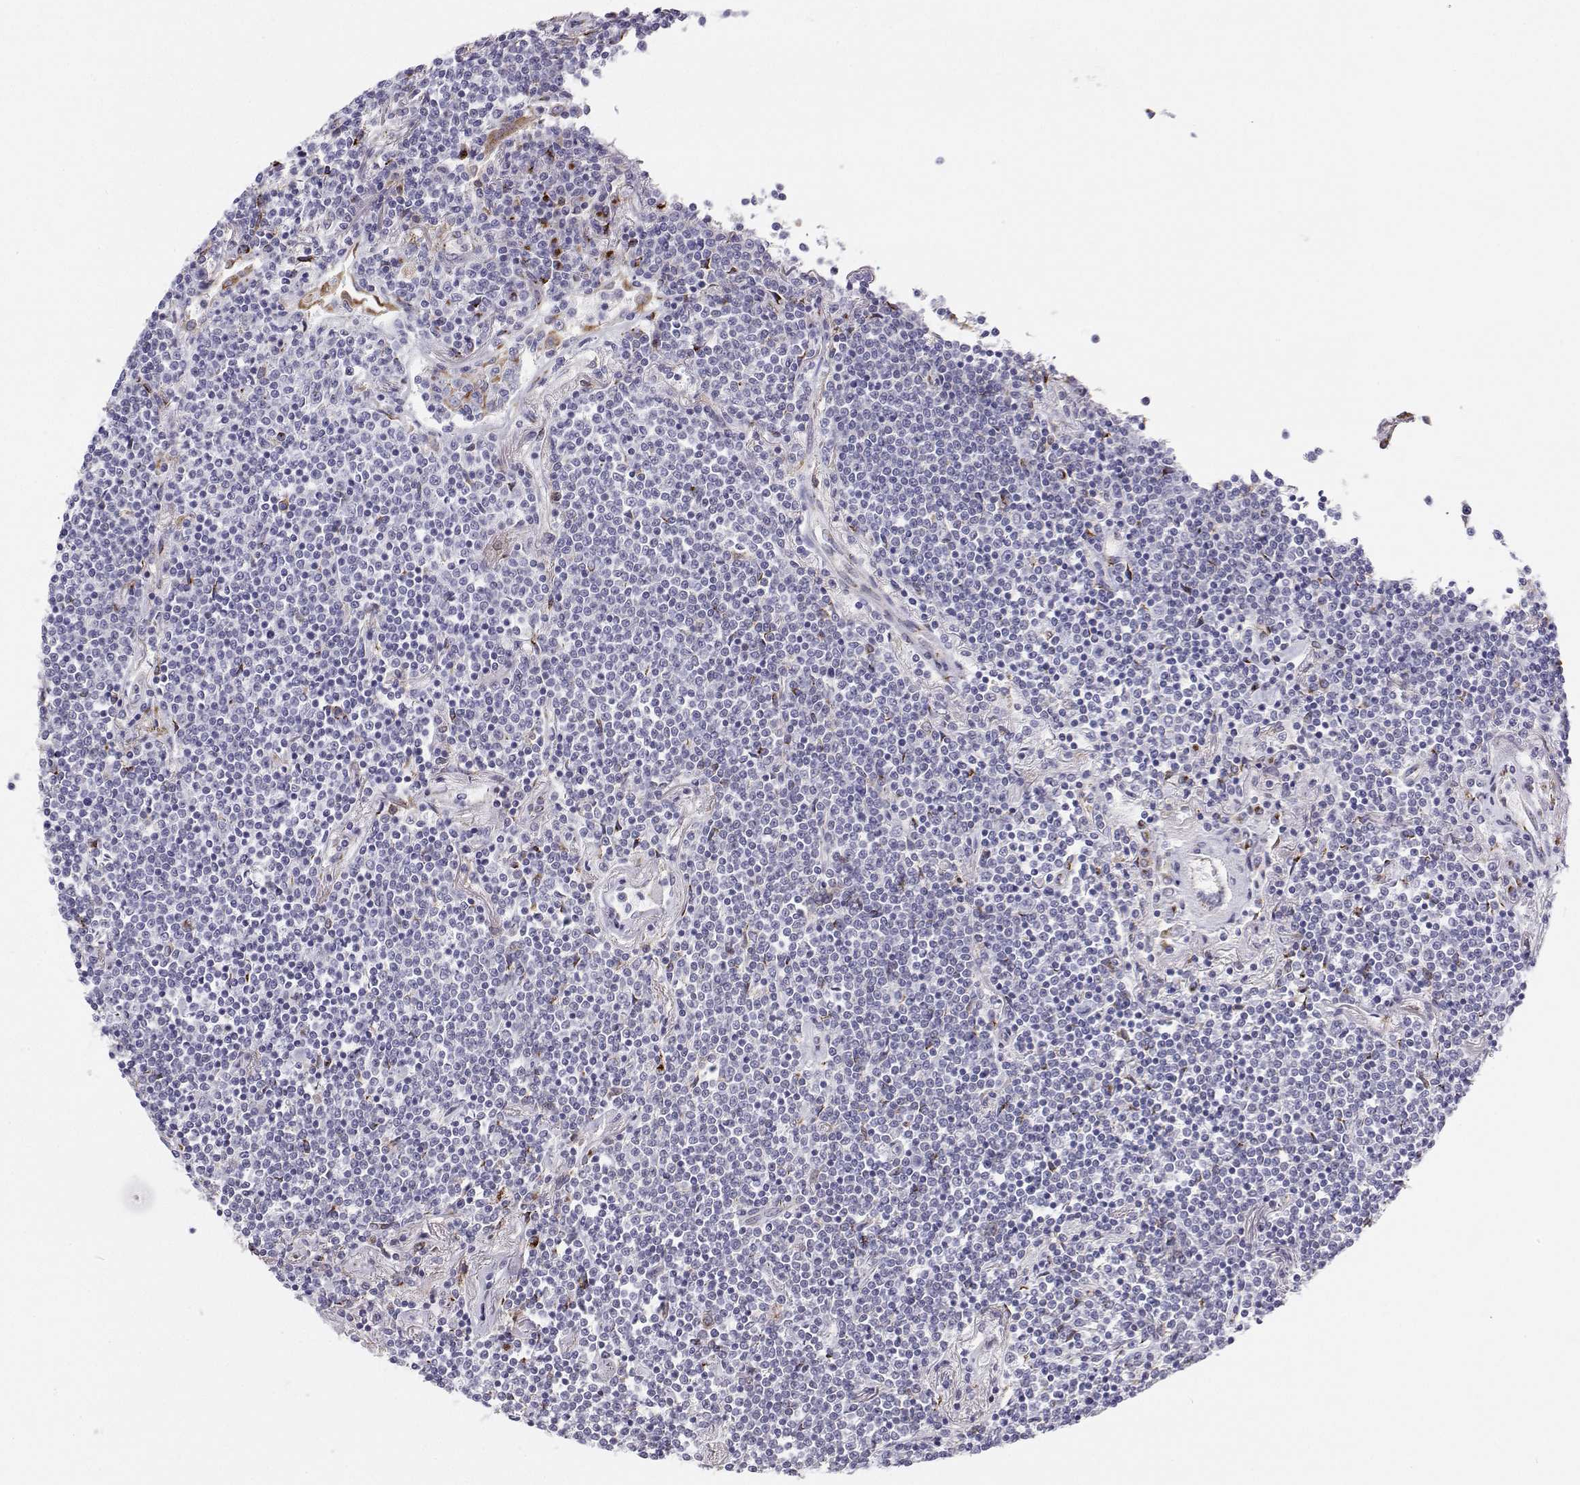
{"staining": {"intensity": "negative", "quantity": "none", "location": "none"}, "tissue": "lymphoma", "cell_type": "Tumor cells", "image_type": "cancer", "snomed": [{"axis": "morphology", "description": "Malignant lymphoma, non-Hodgkin's type, Low grade"}, {"axis": "topography", "description": "Lung"}], "caption": "IHC photomicrograph of neoplastic tissue: human lymphoma stained with DAB (3,3'-diaminobenzidine) demonstrates no significant protein staining in tumor cells.", "gene": "STARD13", "patient": {"sex": "female", "age": 71}}